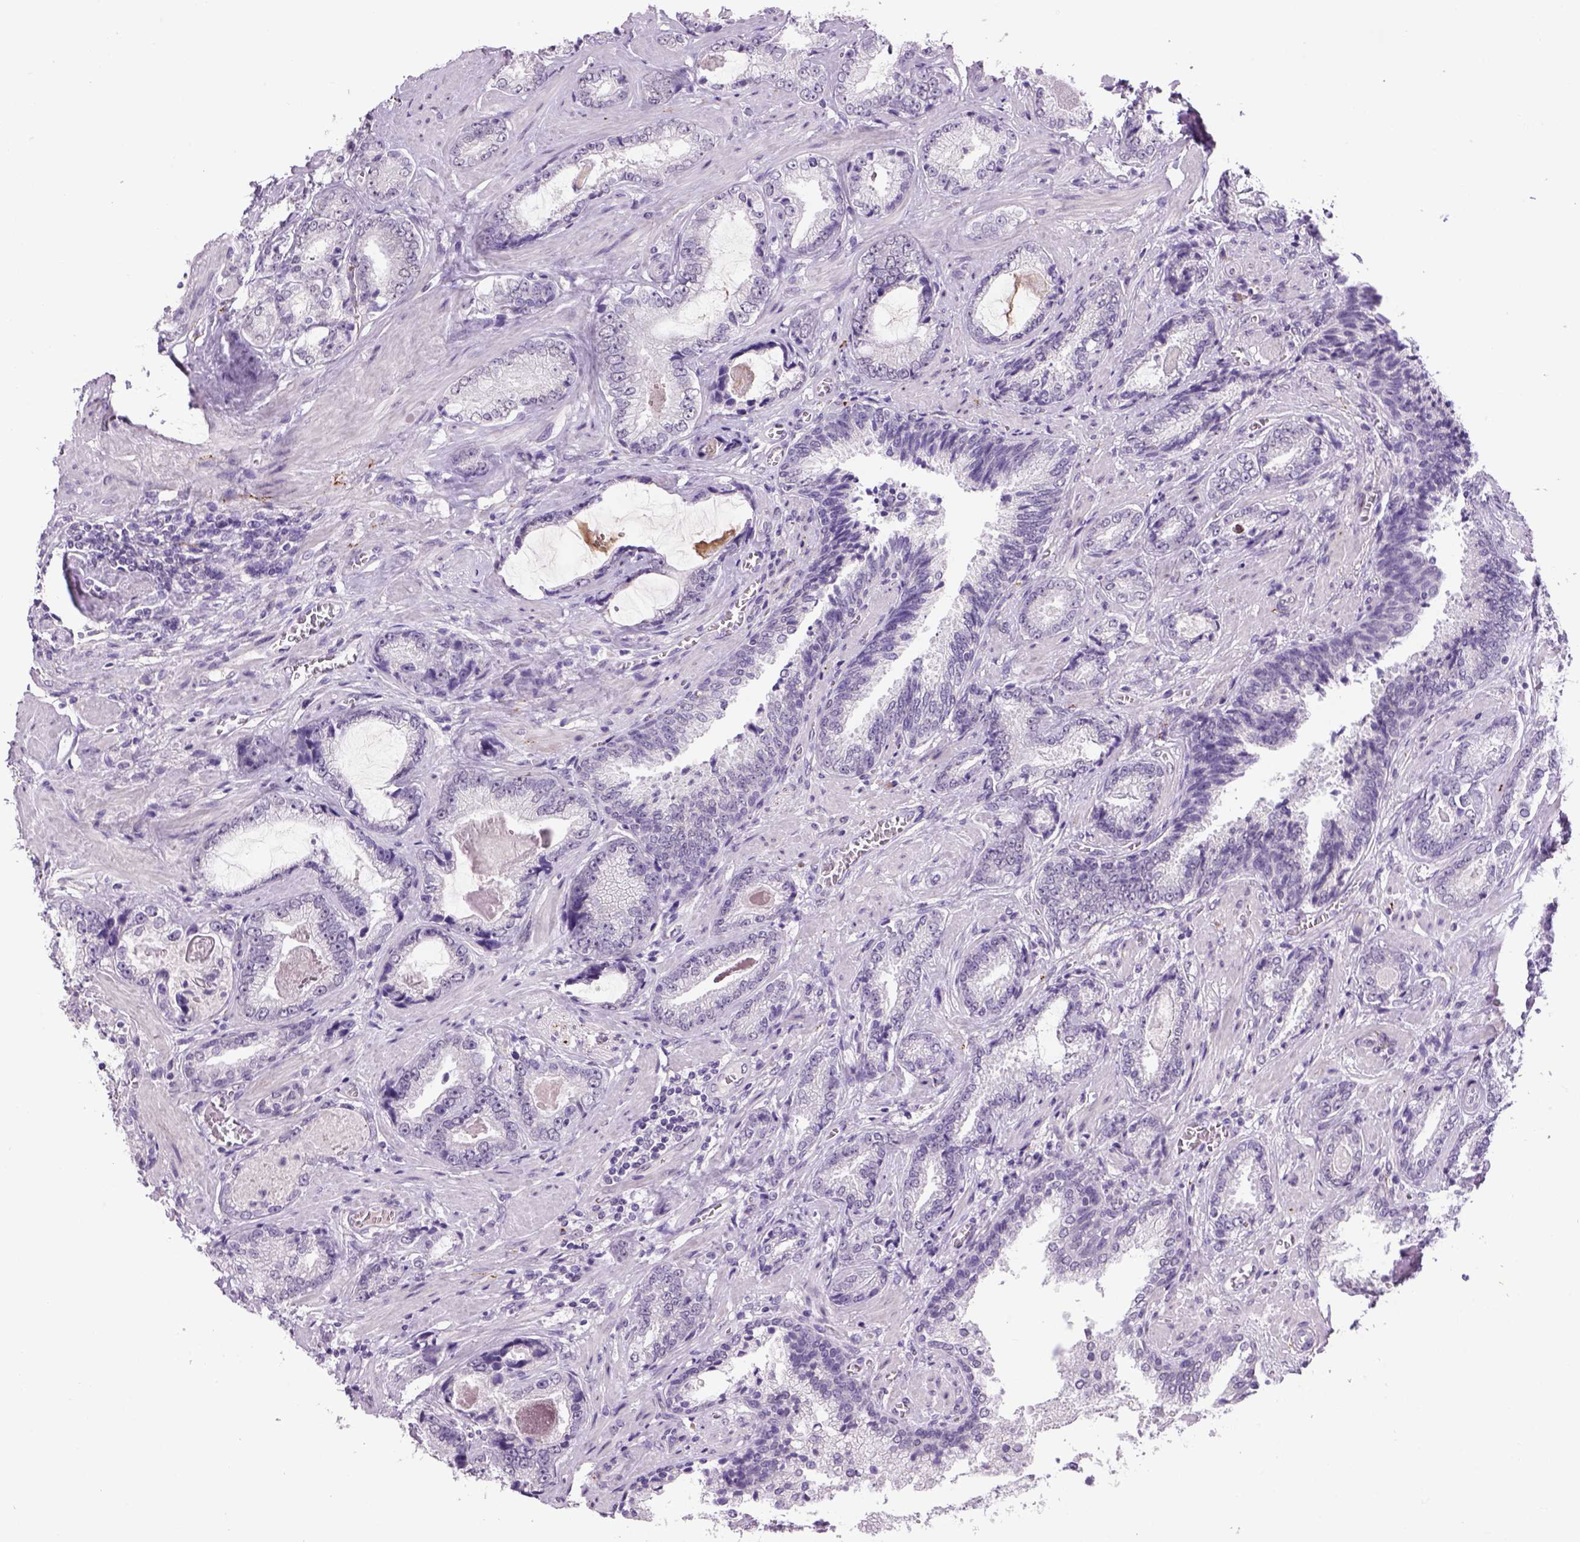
{"staining": {"intensity": "negative", "quantity": "none", "location": "none"}, "tissue": "prostate cancer", "cell_type": "Tumor cells", "image_type": "cancer", "snomed": [{"axis": "morphology", "description": "Adenocarcinoma, Low grade"}, {"axis": "topography", "description": "Prostate"}], "caption": "Tumor cells are negative for brown protein staining in prostate low-grade adenocarcinoma.", "gene": "DBH", "patient": {"sex": "male", "age": 61}}